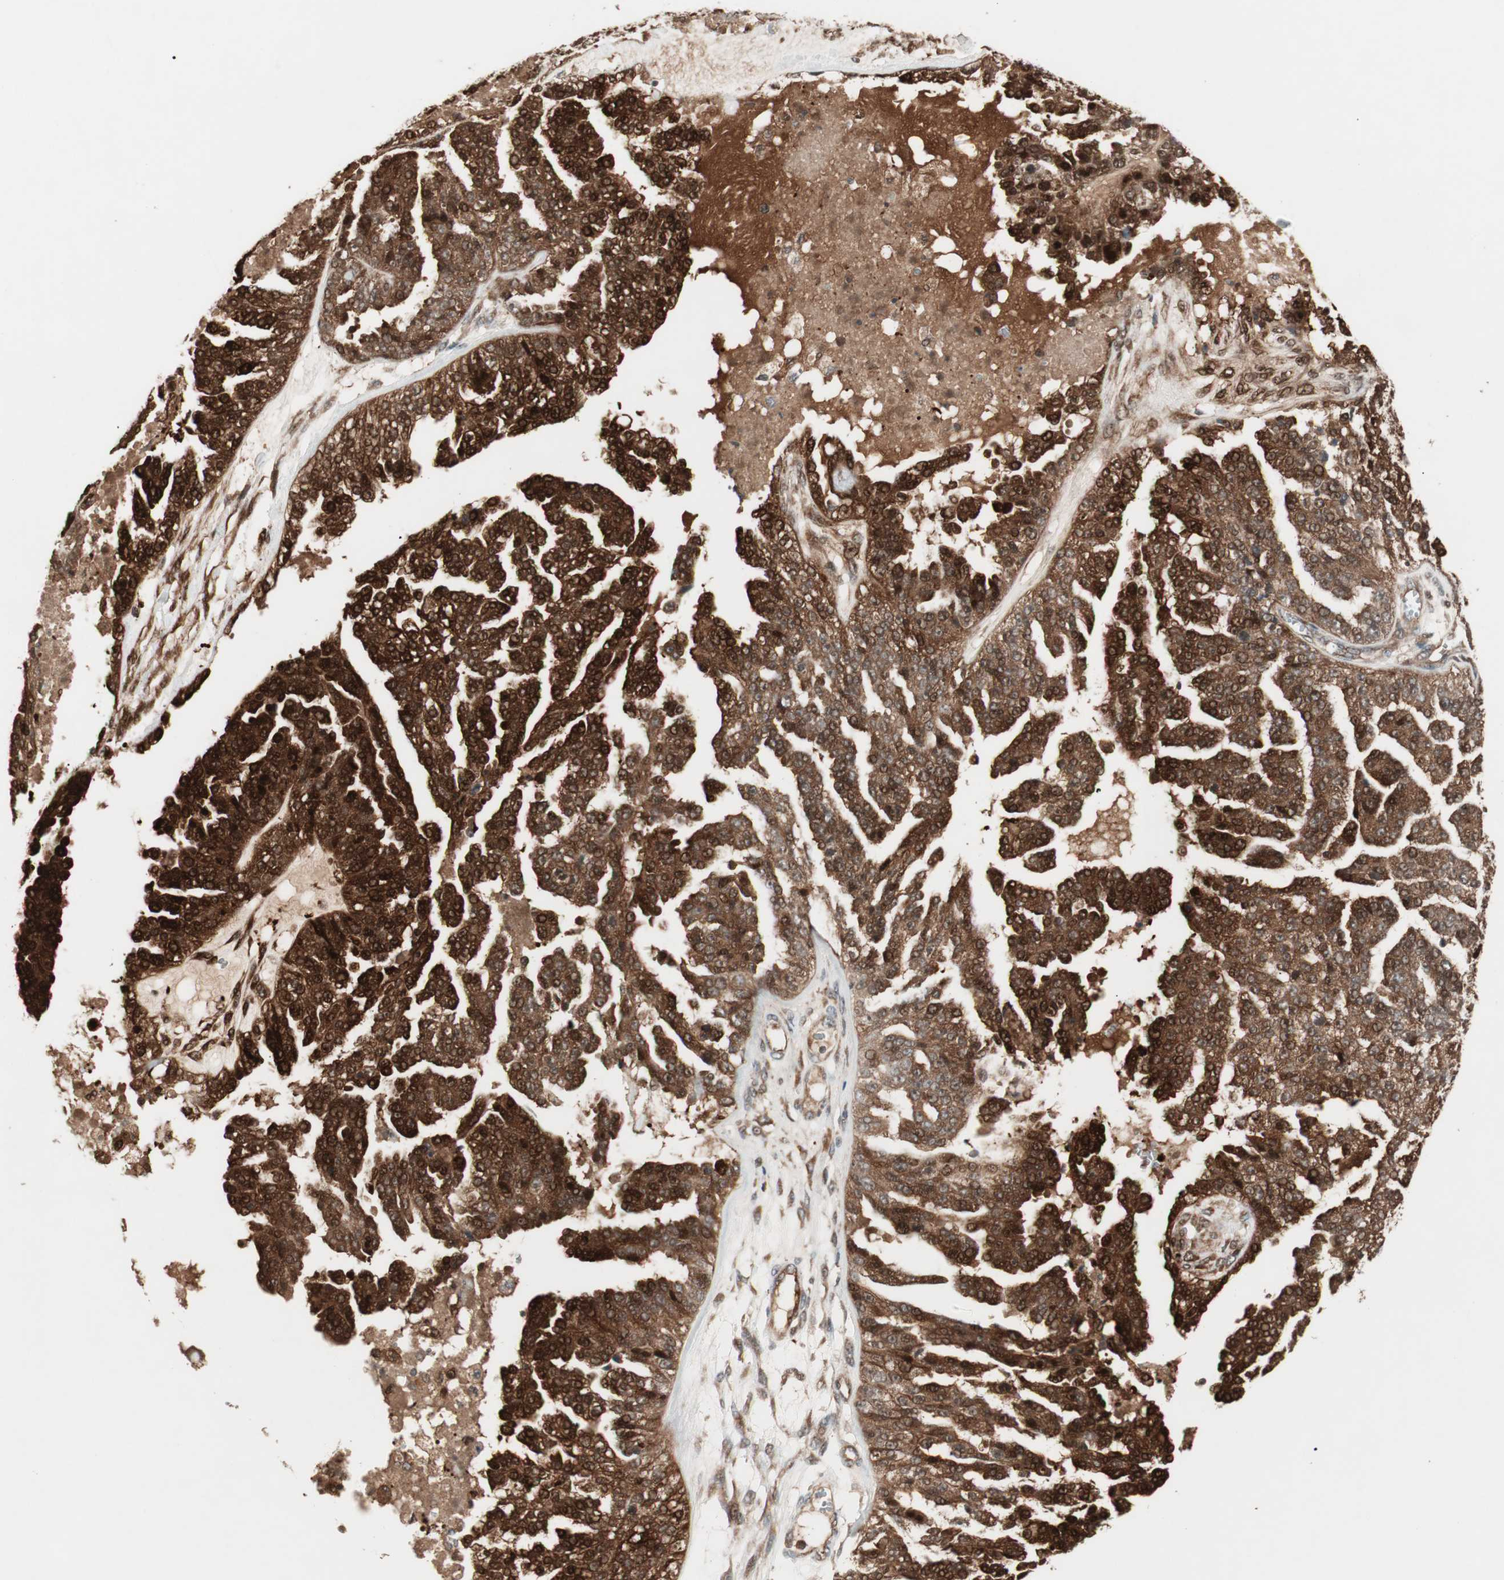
{"staining": {"intensity": "strong", "quantity": ">75%", "location": "cytoplasmic/membranous,nuclear"}, "tissue": "ovarian cancer", "cell_type": "Tumor cells", "image_type": "cancer", "snomed": [{"axis": "morphology", "description": "Carcinoma, NOS"}, {"axis": "topography", "description": "Soft tissue"}, {"axis": "topography", "description": "Ovary"}], "caption": "The immunohistochemical stain highlights strong cytoplasmic/membranous and nuclear positivity in tumor cells of carcinoma (ovarian) tissue.", "gene": "PRKG2", "patient": {"sex": "female", "age": 54}}